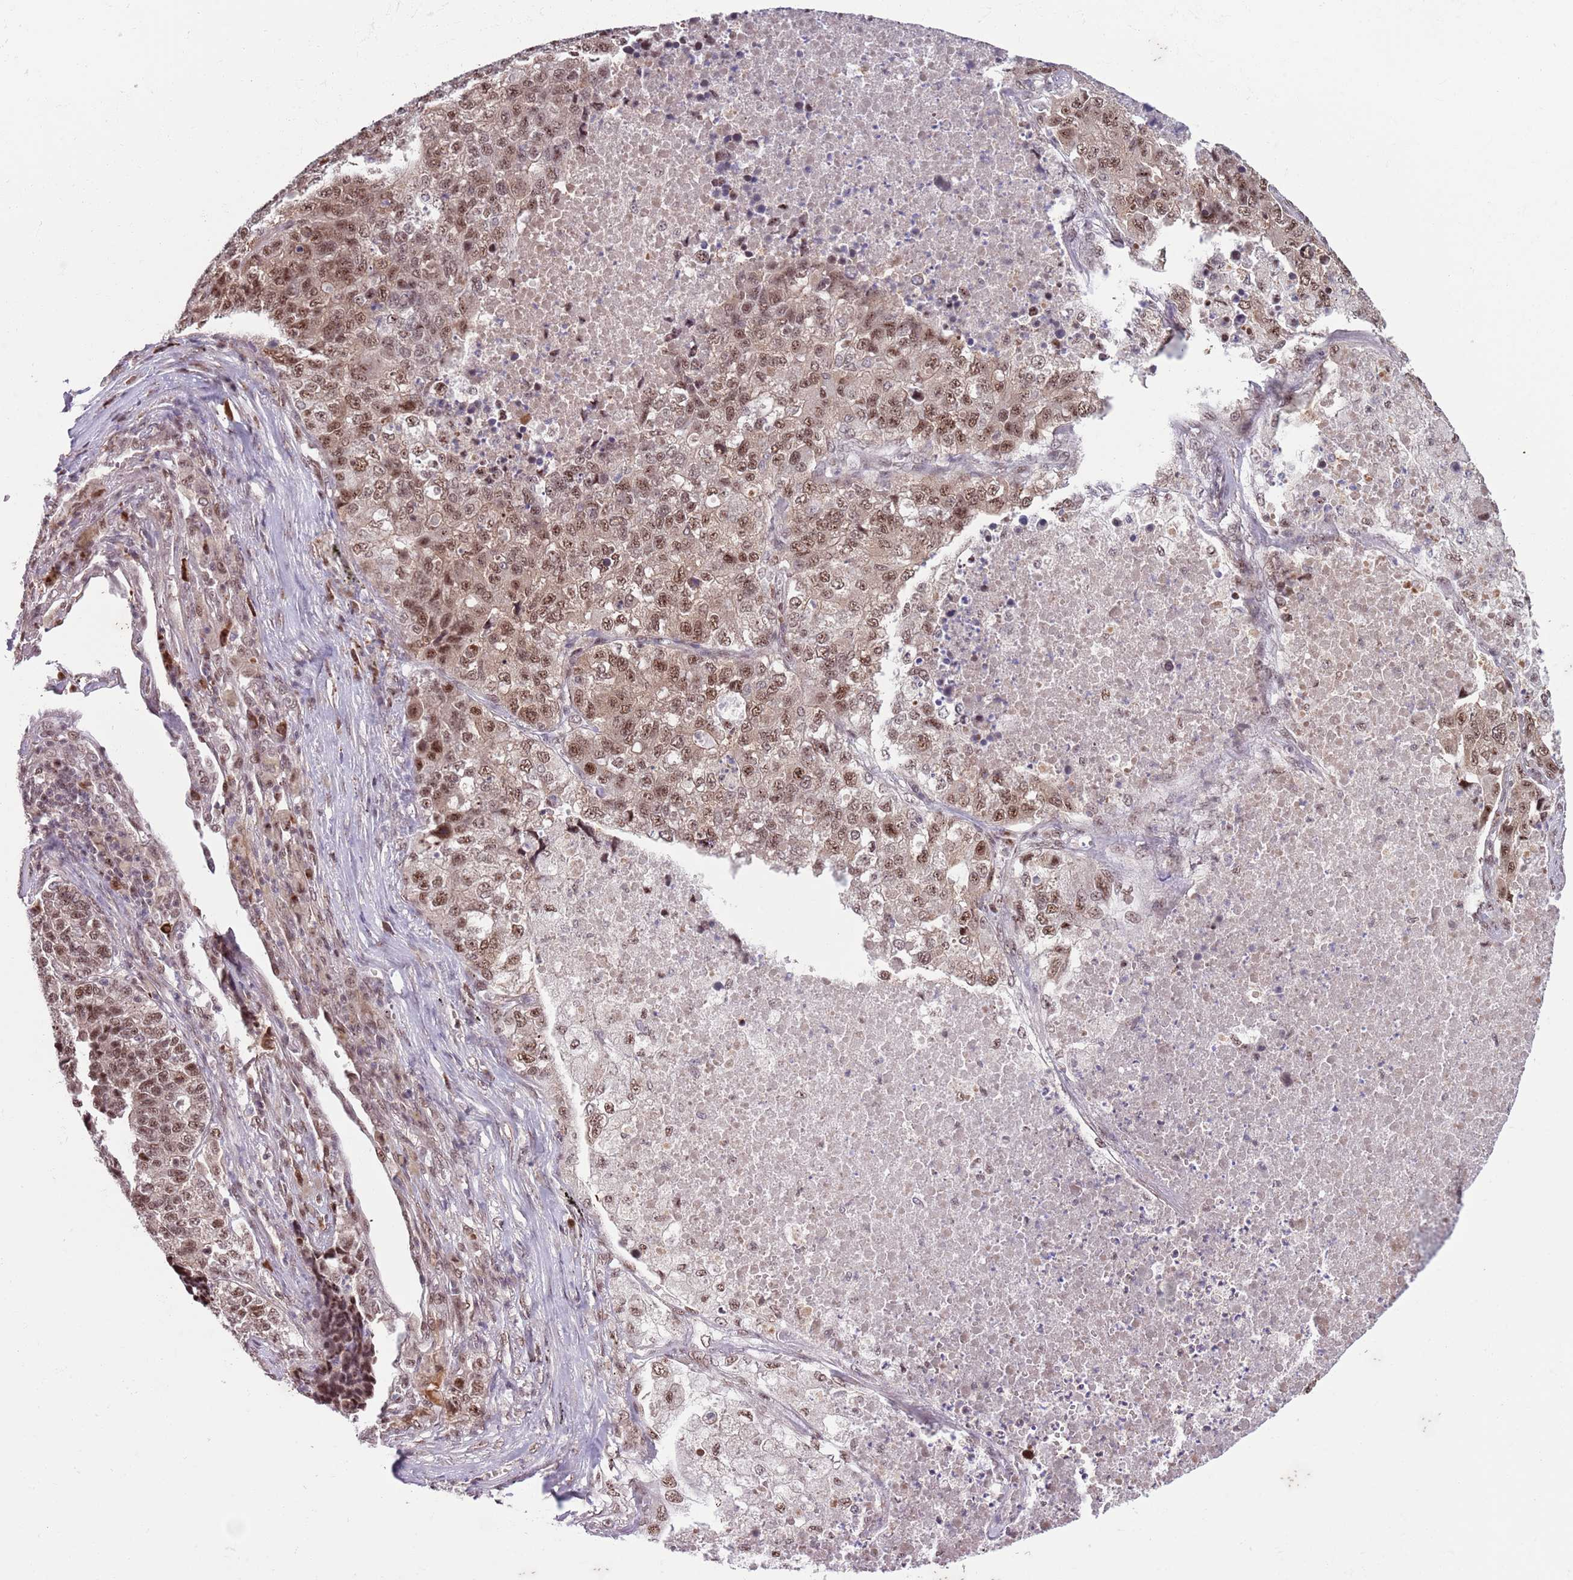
{"staining": {"intensity": "moderate", "quantity": ">75%", "location": "nuclear"}, "tissue": "lung cancer", "cell_type": "Tumor cells", "image_type": "cancer", "snomed": [{"axis": "morphology", "description": "Adenocarcinoma, NOS"}, {"axis": "topography", "description": "Lung"}], "caption": "Human lung cancer stained with a brown dye reveals moderate nuclear positive expression in approximately >75% of tumor cells.", "gene": "SIPA1L3", "patient": {"sex": "male", "age": 49}}